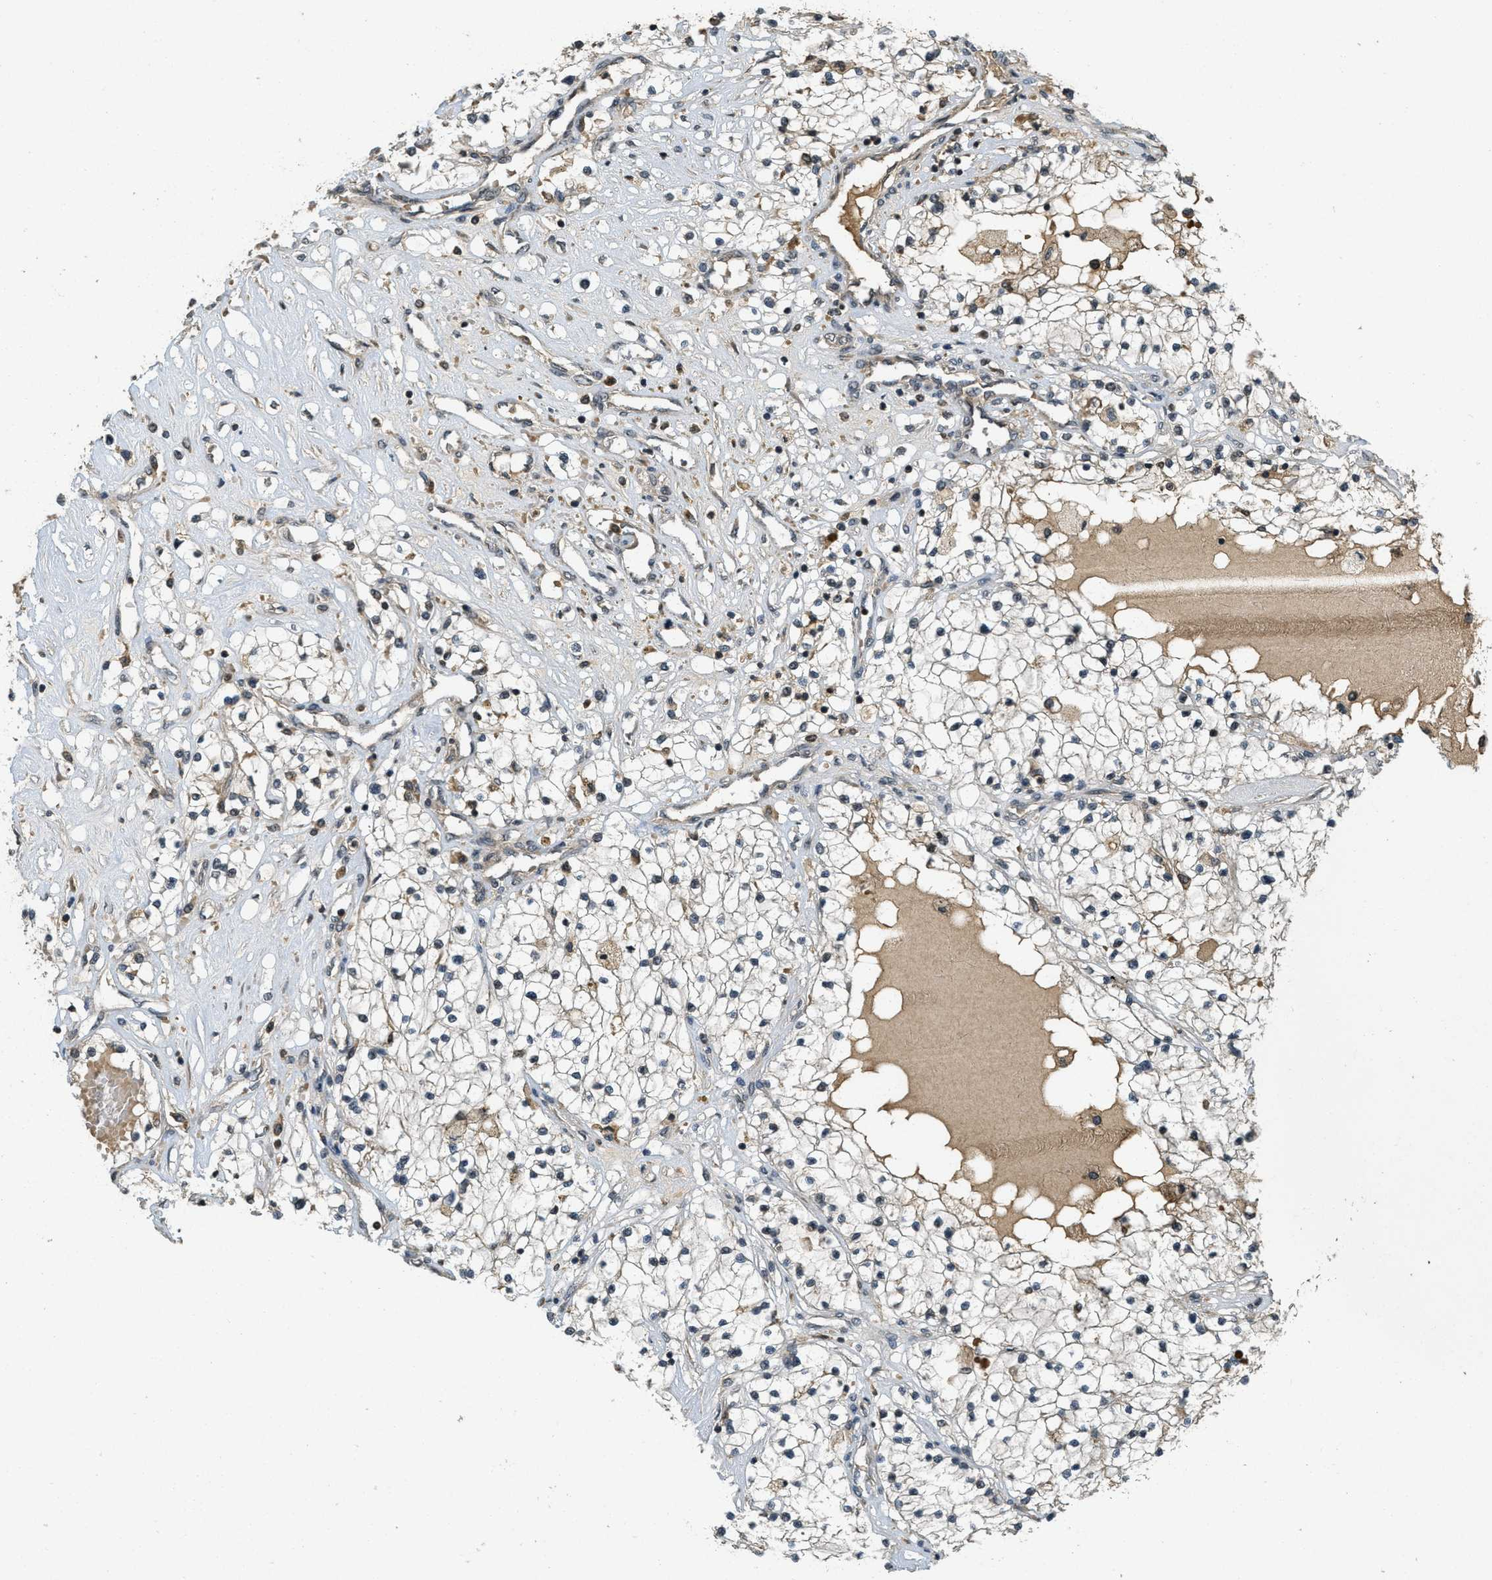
{"staining": {"intensity": "weak", "quantity": "<25%", "location": "cytoplasmic/membranous"}, "tissue": "renal cancer", "cell_type": "Tumor cells", "image_type": "cancer", "snomed": [{"axis": "morphology", "description": "Adenocarcinoma, NOS"}, {"axis": "topography", "description": "Kidney"}], "caption": "Immunohistochemistry (IHC) of human renal cancer (adenocarcinoma) exhibits no positivity in tumor cells.", "gene": "ATG7", "patient": {"sex": "male", "age": 68}}